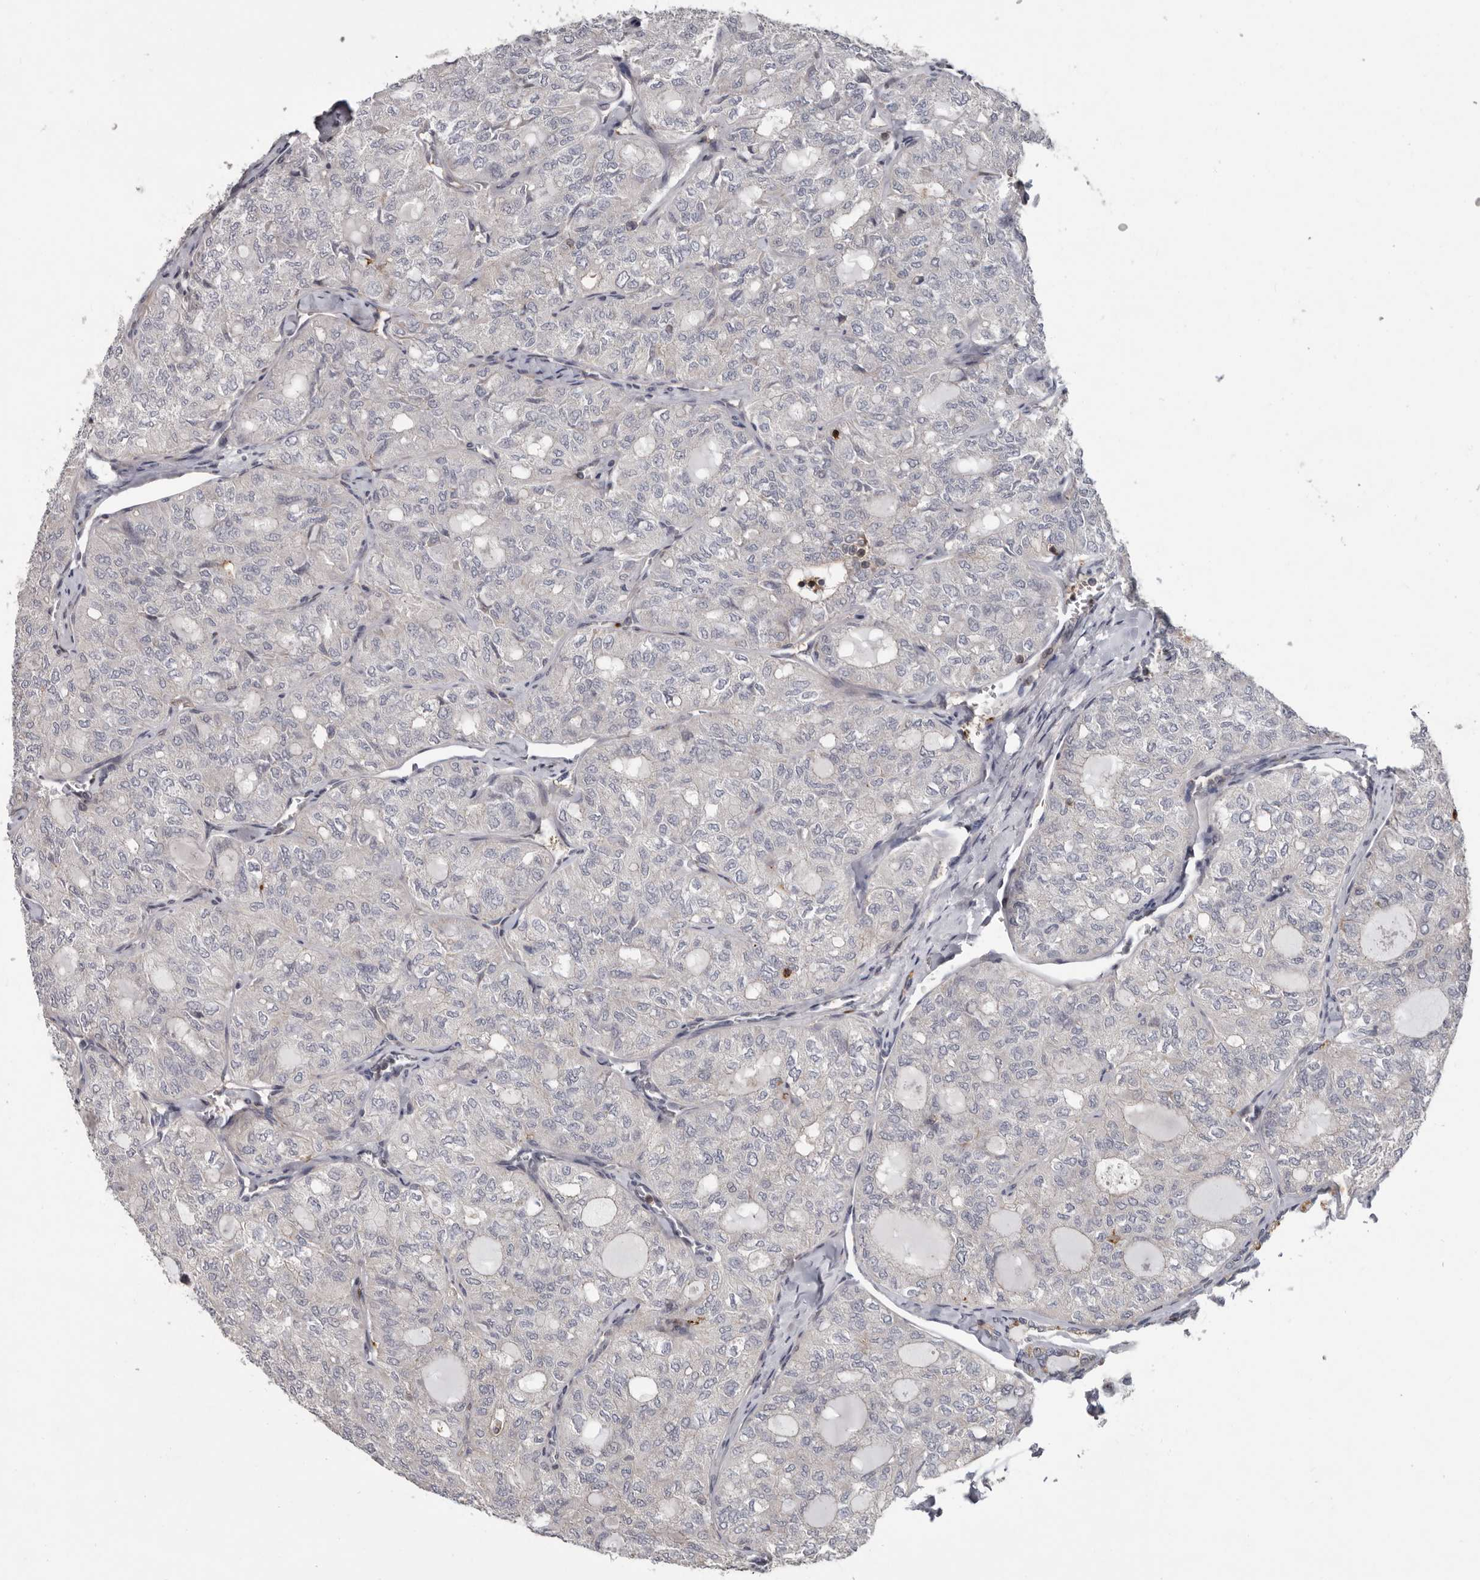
{"staining": {"intensity": "negative", "quantity": "none", "location": "none"}, "tissue": "thyroid cancer", "cell_type": "Tumor cells", "image_type": "cancer", "snomed": [{"axis": "morphology", "description": "Follicular adenoma carcinoma, NOS"}, {"axis": "topography", "description": "Thyroid gland"}], "caption": "A photomicrograph of thyroid cancer (follicular adenoma carcinoma) stained for a protein reveals no brown staining in tumor cells. The staining was performed using DAB (3,3'-diaminobenzidine) to visualize the protein expression in brown, while the nuclei were stained in blue with hematoxylin (Magnification: 20x).", "gene": "FGFR4", "patient": {"sex": "male", "age": 75}}